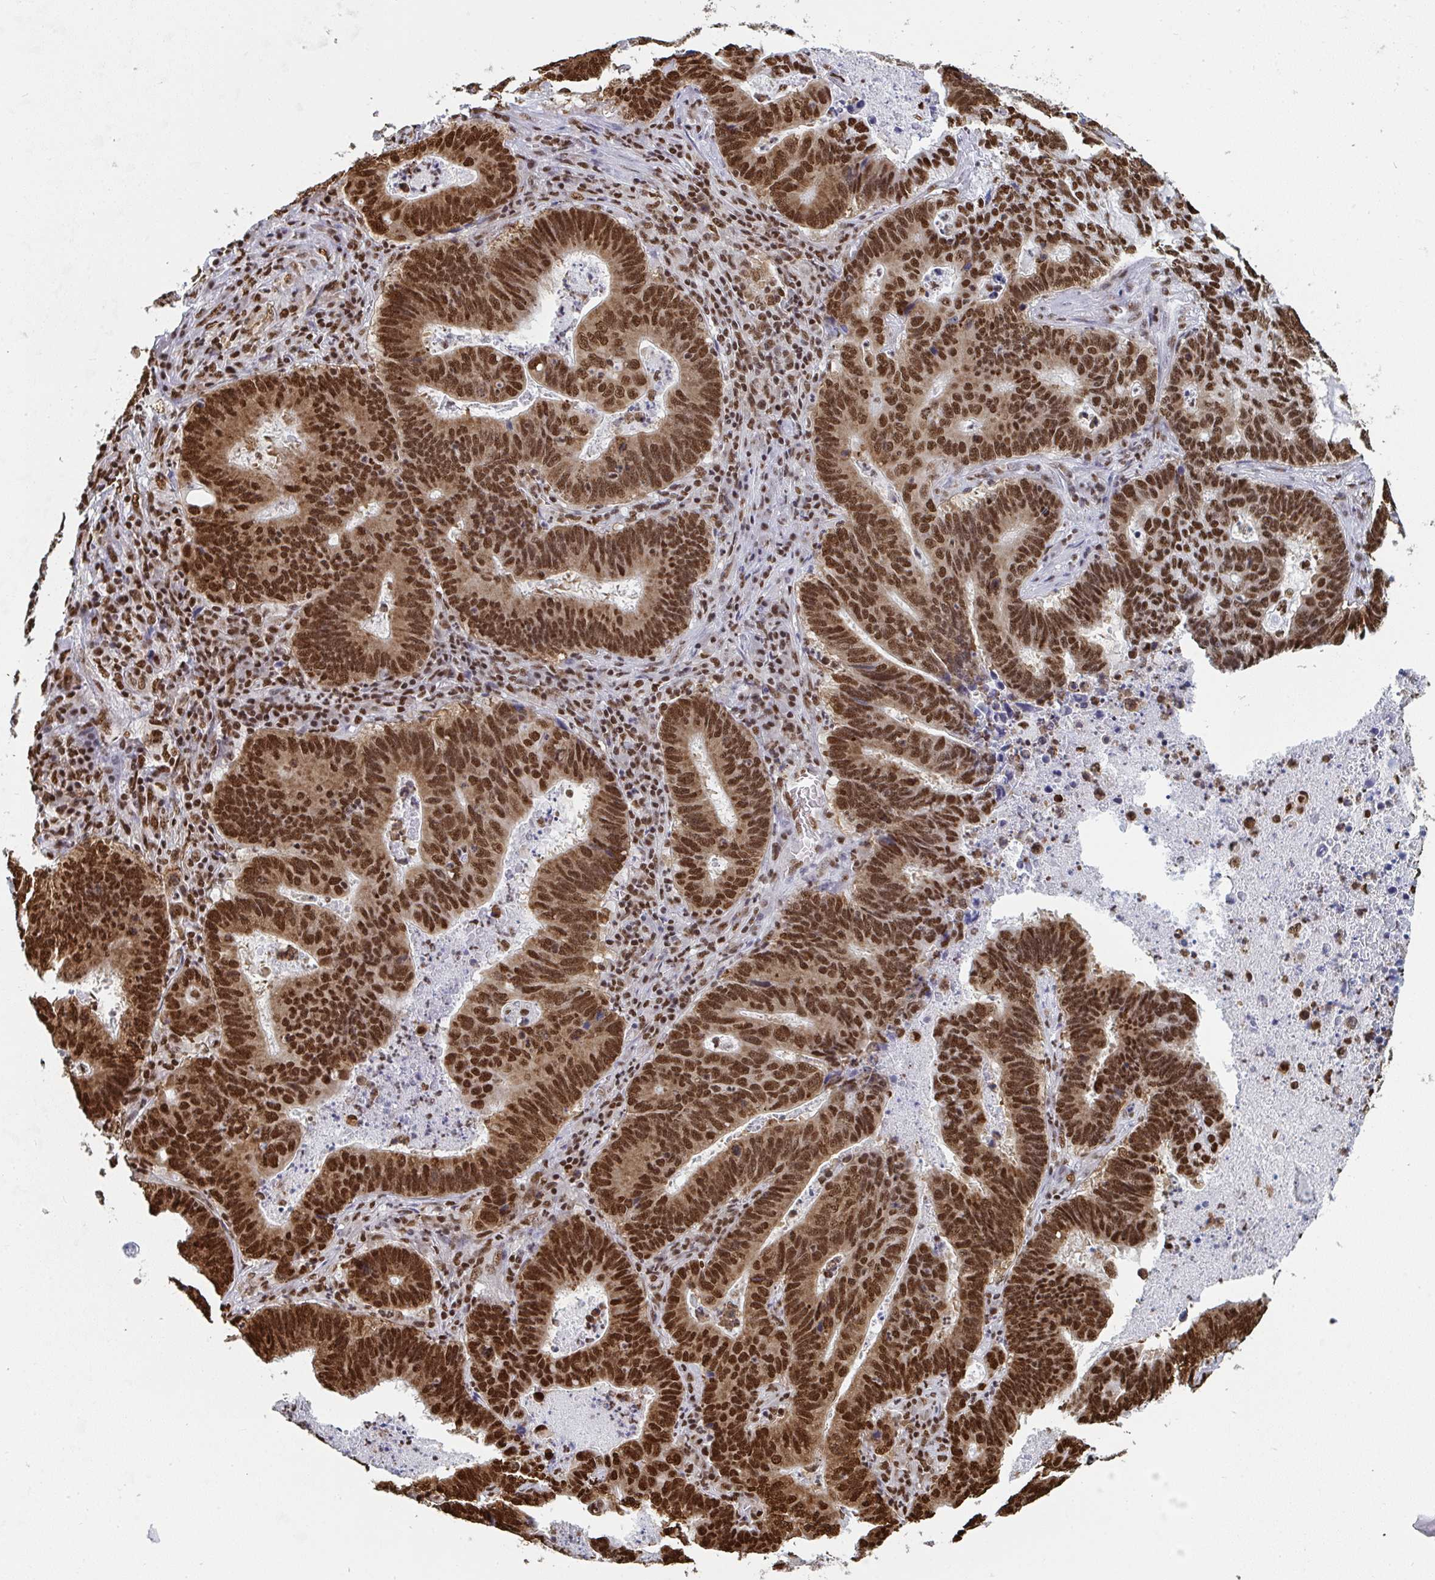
{"staining": {"intensity": "strong", "quantity": ">75%", "location": "cytoplasmic/membranous,nuclear"}, "tissue": "lung cancer", "cell_type": "Tumor cells", "image_type": "cancer", "snomed": [{"axis": "morphology", "description": "Aneuploidy"}, {"axis": "morphology", "description": "Adenocarcinoma, NOS"}, {"axis": "morphology", "description": "Adenocarcinoma primary or metastatic"}, {"axis": "topography", "description": "Lung"}], "caption": "This is a histology image of IHC staining of lung cancer (adenocarcinoma), which shows strong positivity in the cytoplasmic/membranous and nuclear of tumor cells.", "gene": "GAR1", "patient": {"sex": "female", "age": 75}}